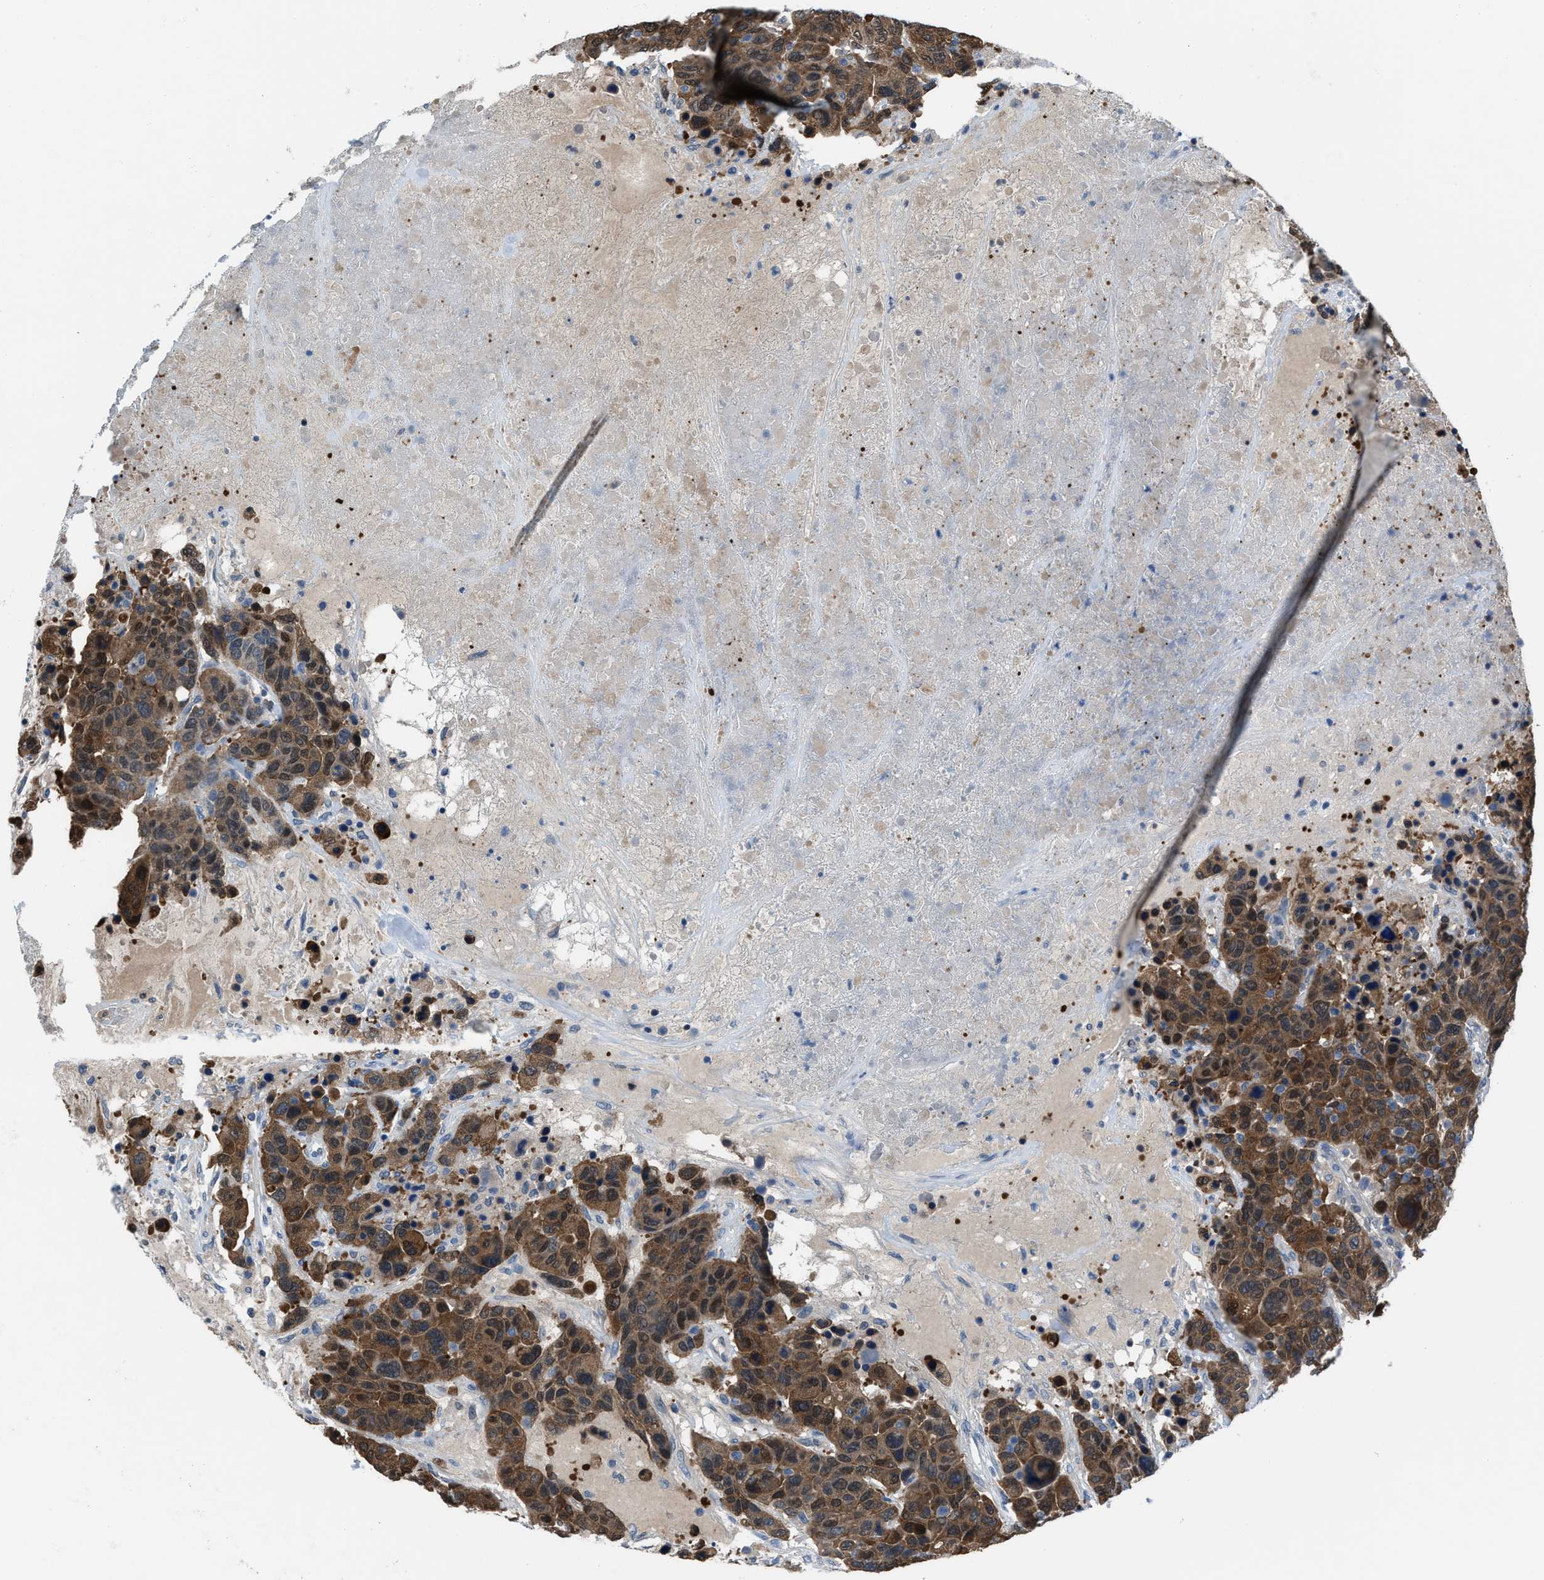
{"staining": {"intensity": "moderate", "quantity": ">75%", "location": "cytoplasmic/membranous"}, "tissue": "breast cancer", "cell_type": "Tumor cells", "image_type": "cancer", "snomed": [{"axis": "morphology", "description": "Duct carcinoma"}, {"axis": "topography", "description": "Breast"}], "caption": "Breast cancer (invasive ductal carcinoma) was stained to show a protein in brown. There is medium levels of moderate cytoplasmic/membranous expression in approximately >75% of tumor cells.", "gene": "NUDT5", "patient": {"sex": "female", "age": 37}}